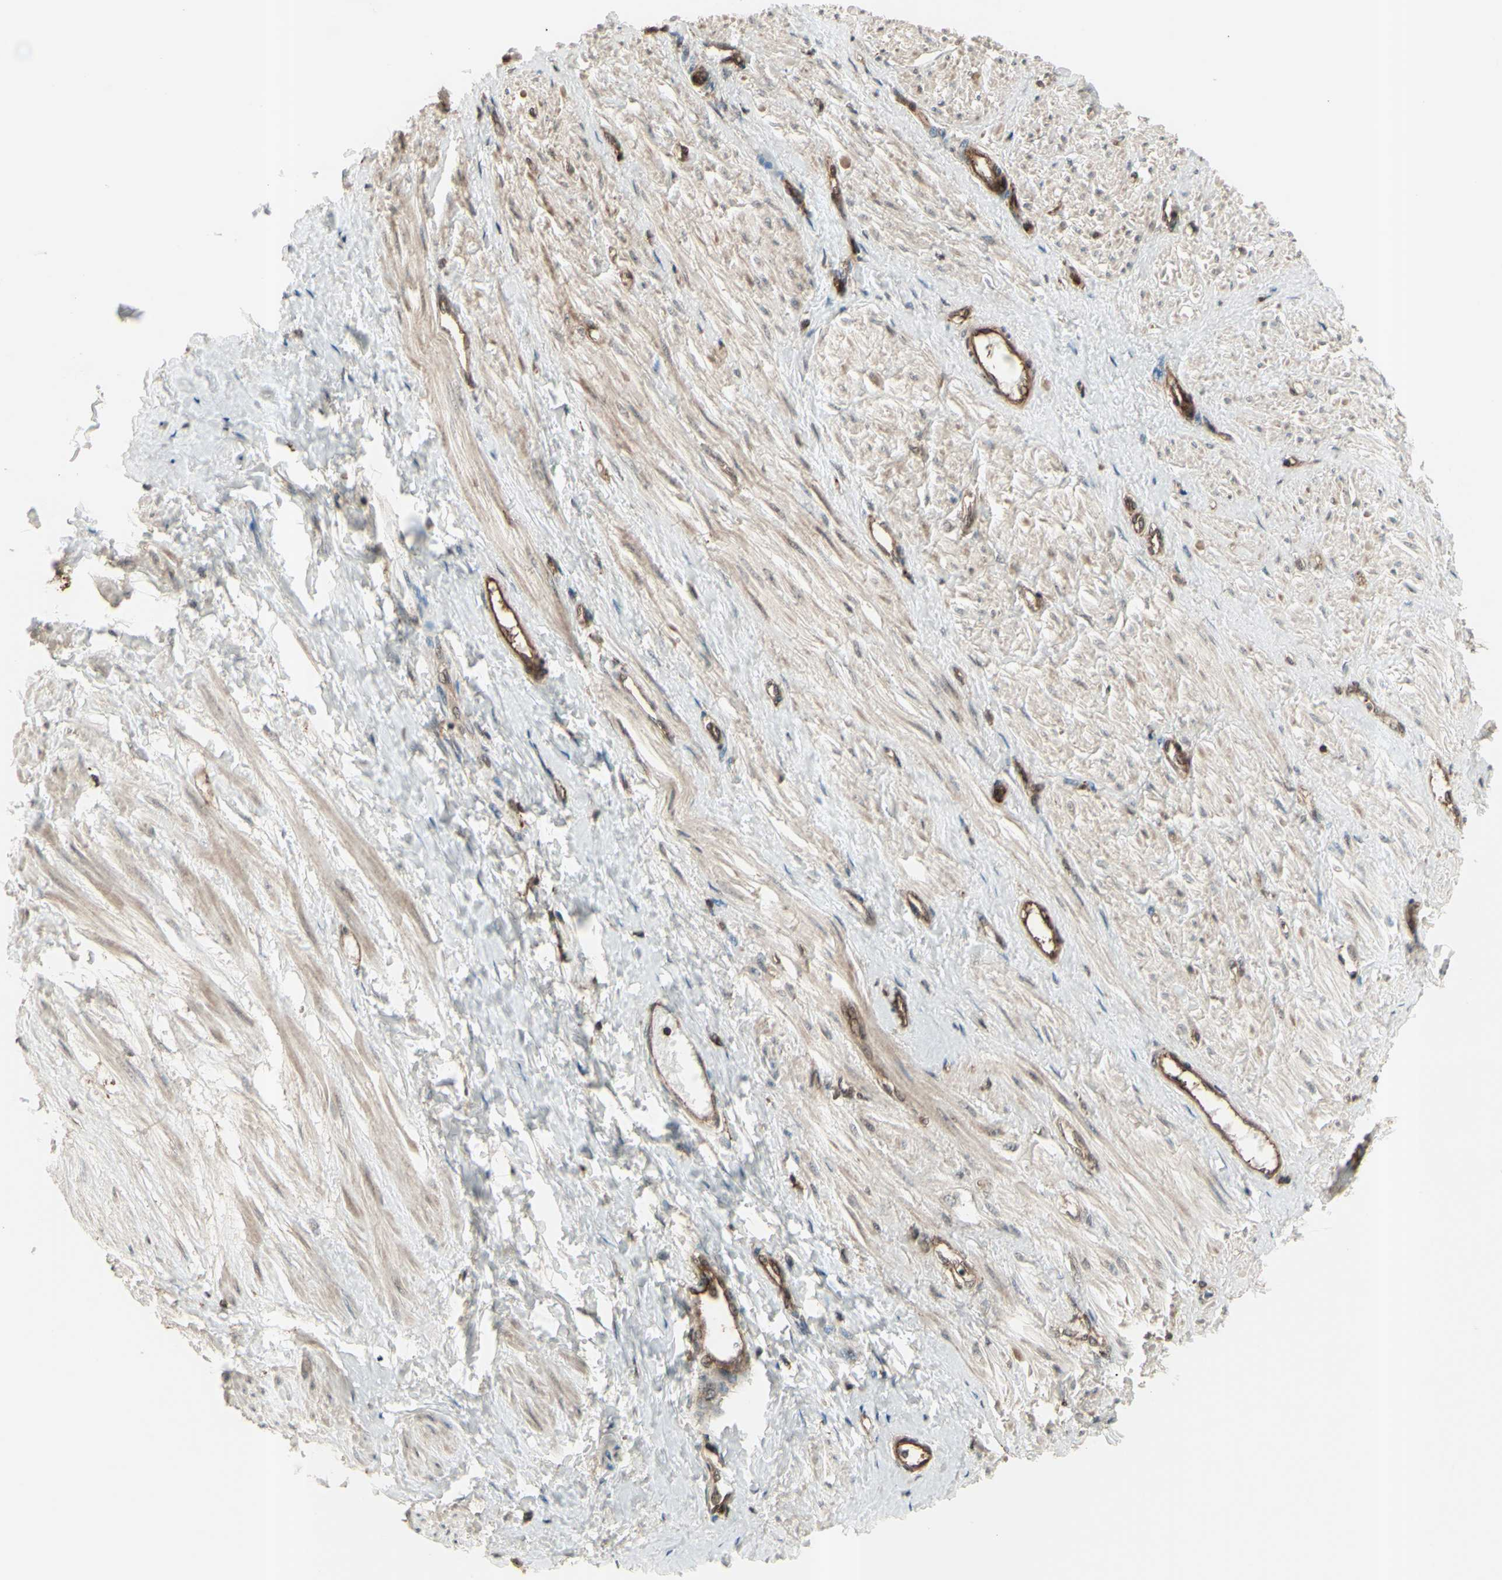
{"staining": {"intensity": "moderate", "quantity": ">75%", "location": "cytoplasmic/membranous"}, "tissue": "smooth muscle", "cell_type": "Smooth muscle cells", "image_type": "normal", "snomed": [{"axis": "morphology", "description": "Normal tissue, NOS"}, {"axis": "topography", "description": "Smooth muscle"}, {"axis": "topography", "description": "Uterus"}], "caption": "This image displays immunohistochemistry (IHC) staining of benign human smooth muscle, with medium moderate cytoplasmic/membranous positivity in about >75% of smooth muscle cells.", "gene": "FXYD5", "patient": {"sex": "female", "age": 39}}